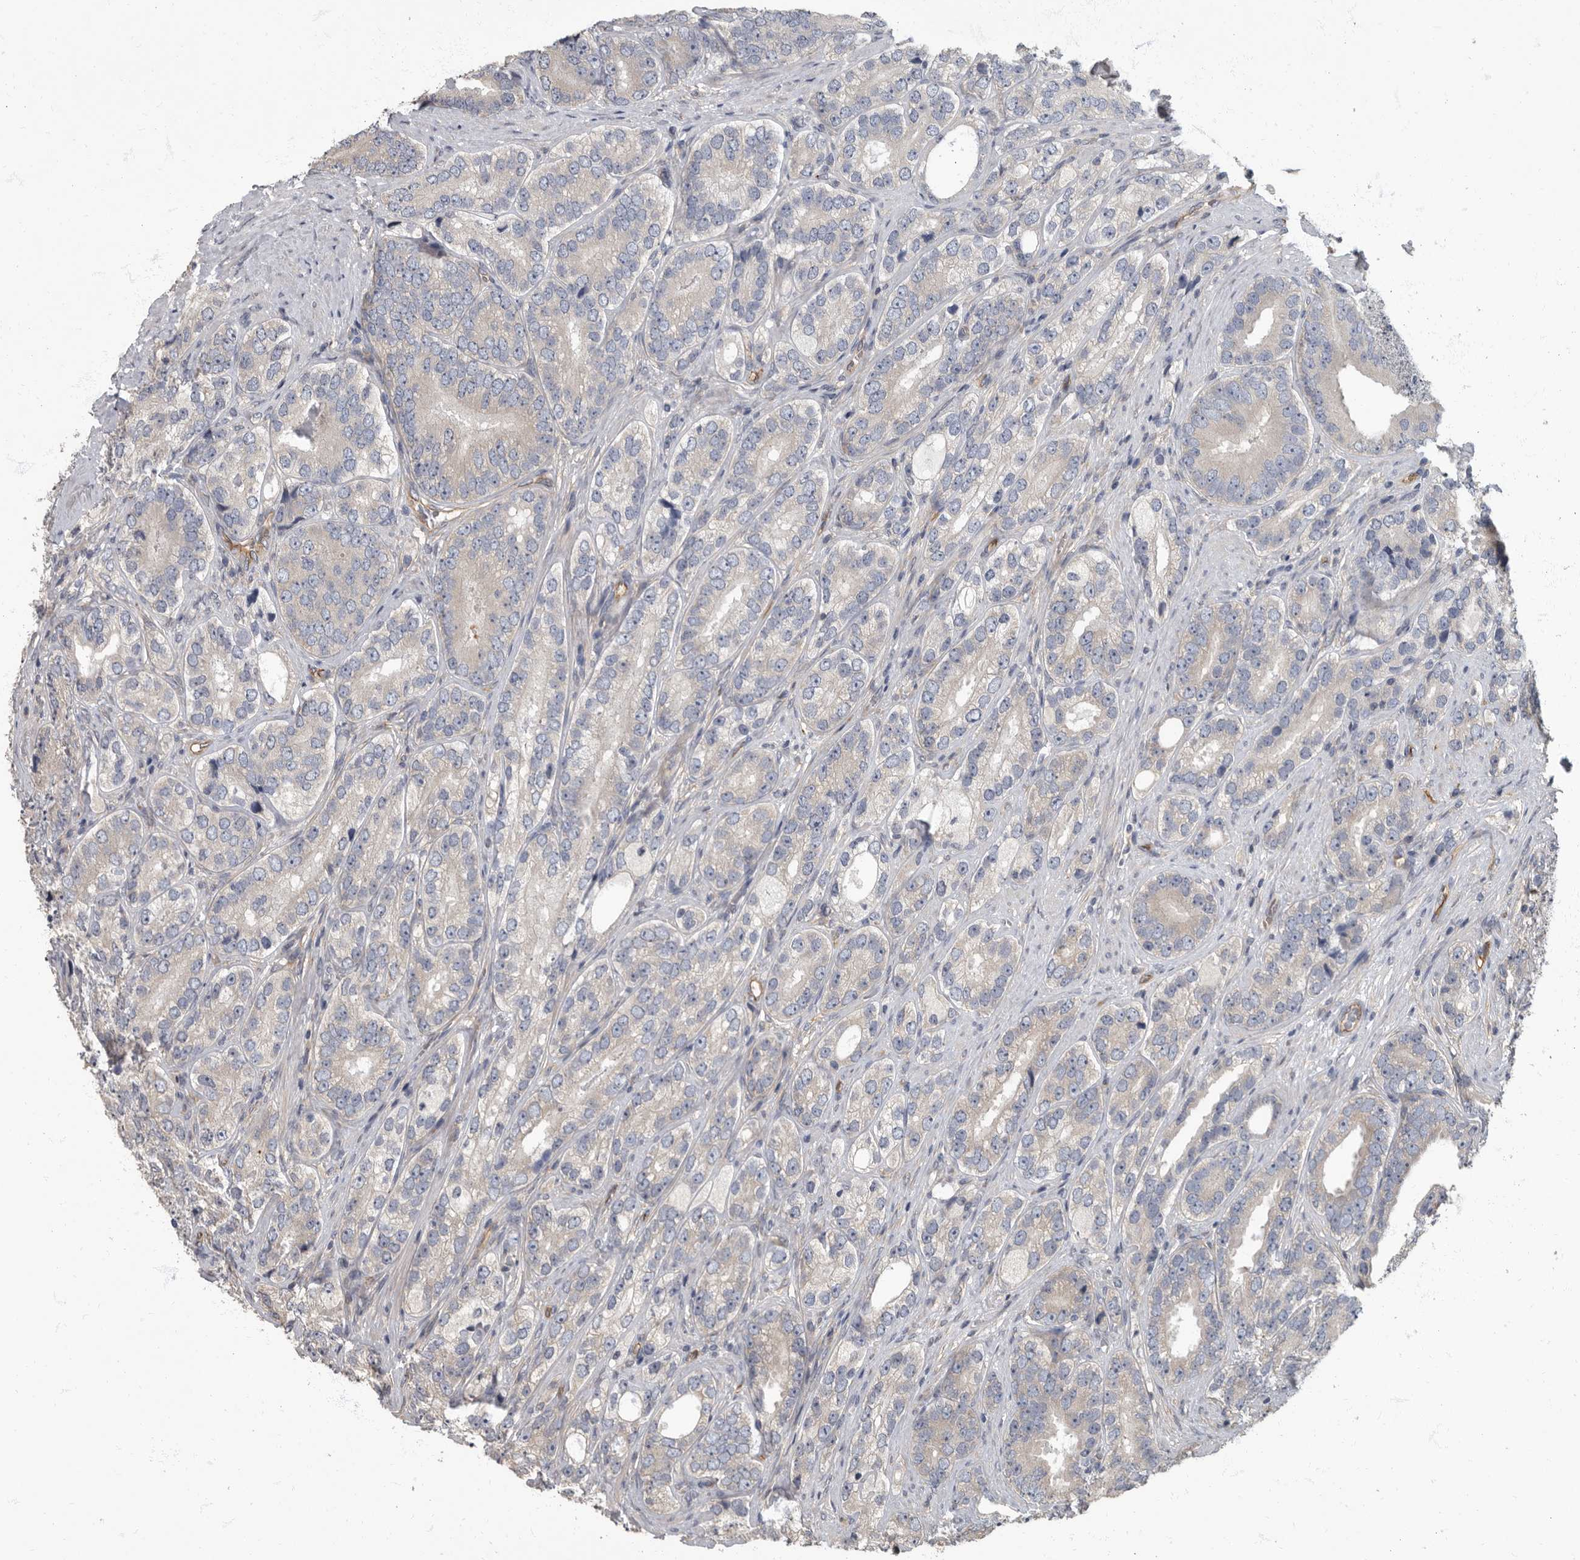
{"staining": {"intensity": "negative", "quantity": "none", "location": "none"}, "tissue": "prostate cancer", "cell_type": "Tumor cells", "image_type": "cancer", "snomed": [{"axis": "morphology", "description": "Adenocarcinoma, High grade"}, {"axis": "topography", "description": "Prostate"}], "caption": "Tumor cells are negative for protein expression in human prostate high-grade adenocarcinoma. (DAB (3,3'-diaminobenzidine) IHC, high magnification).", "gene": "PDK1", "patient": {"sex": "male", "age": 56}}